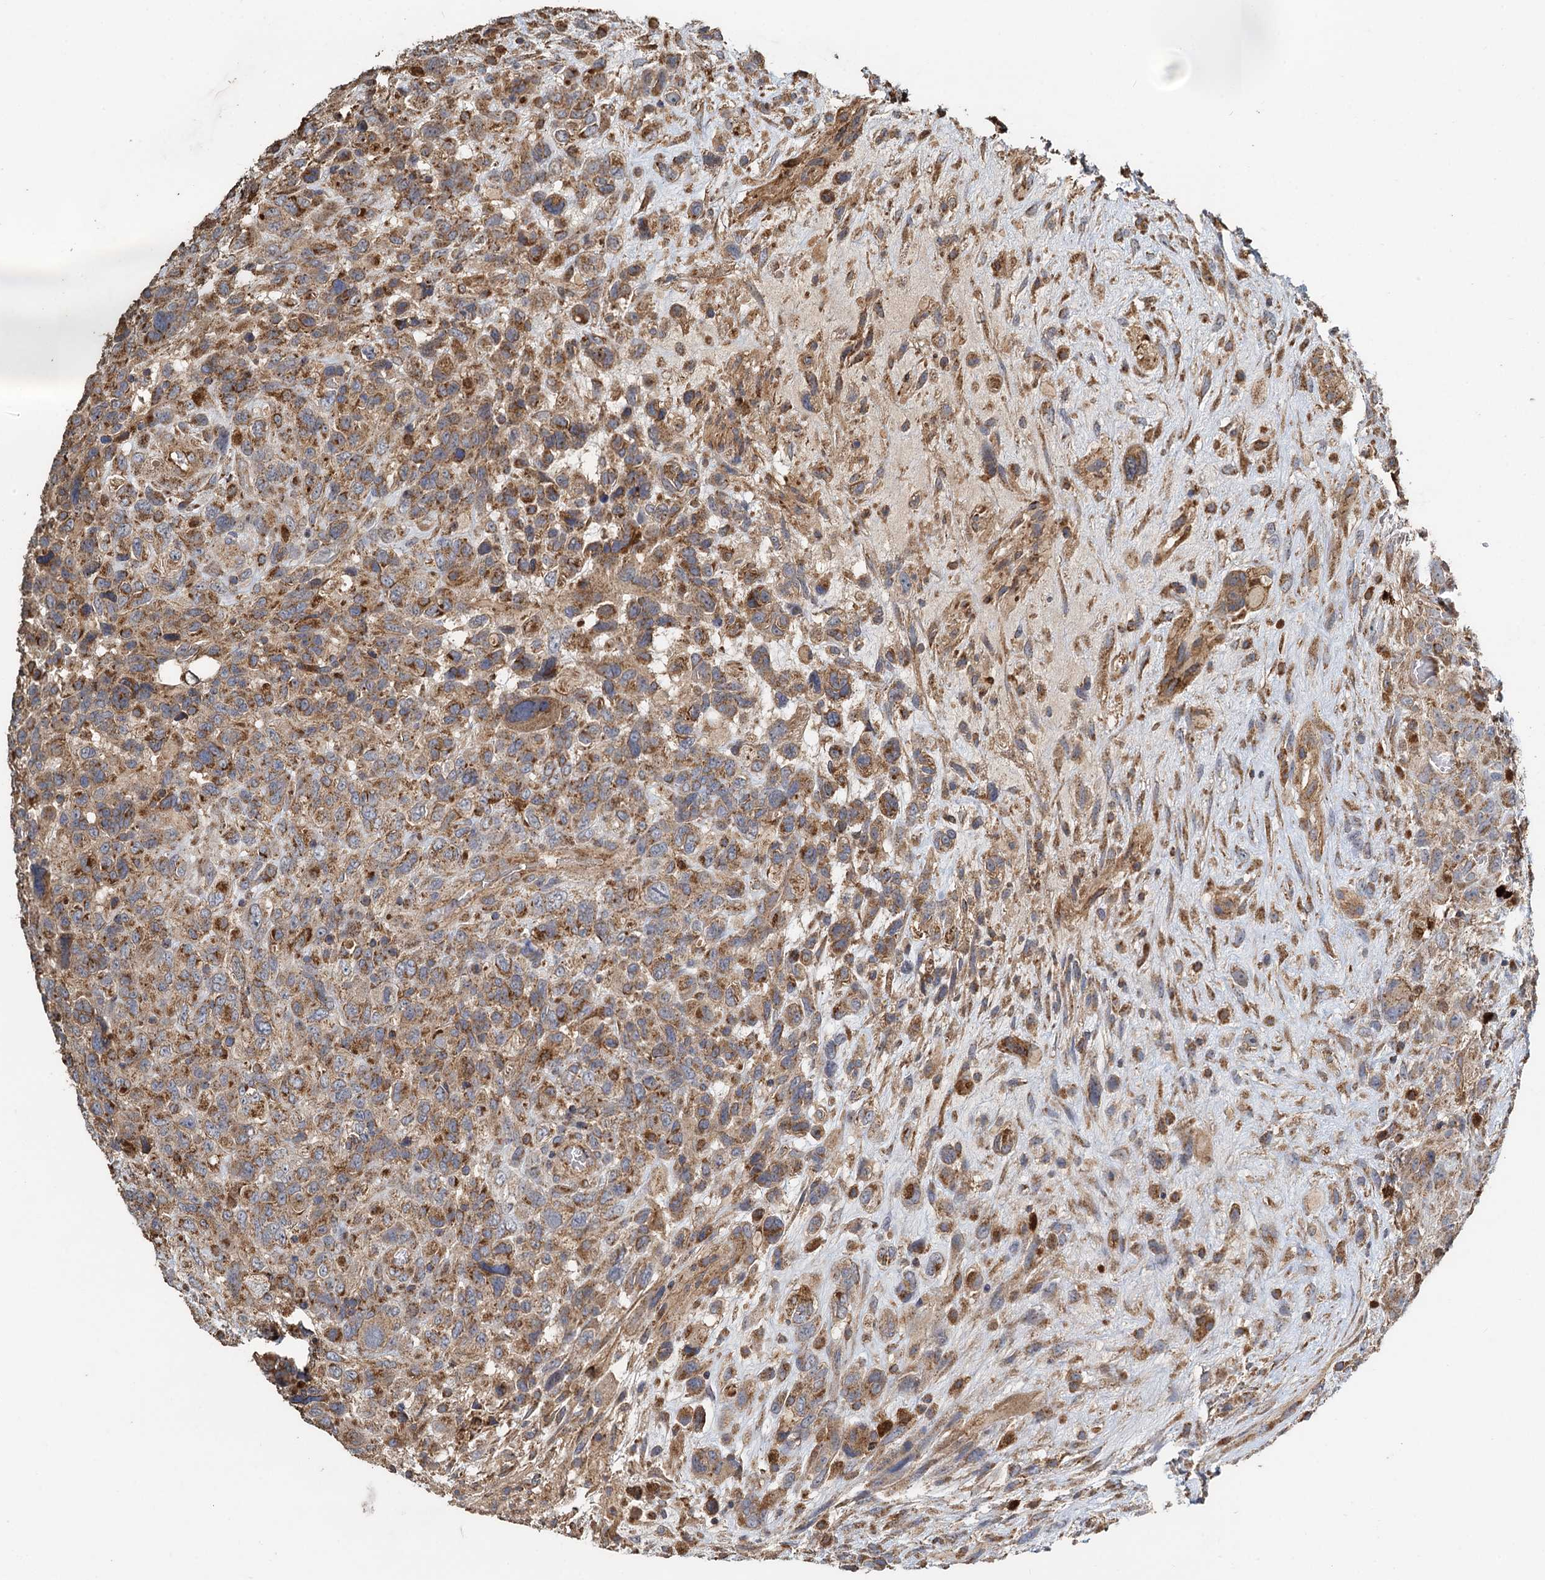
{"staining": {"intensity": "moderate", "quantity": ">75%", "location": "cytoplasmic/membranous"}, "tissue": "glioma", "cell_type": "Tumor cells", "image_type": "cancer", "snomed": [{"axis": "morphology", "description": "Glioma, malignant, High grade"}, {"axis": "topography", "description": "Brain"}], "caption": "Glioma stained for a protein reveals moderate cytoplasmic/membranous positivity in tumor cells.", "gene": "SDS", "patient": {"sex": "male", "age": 61}}